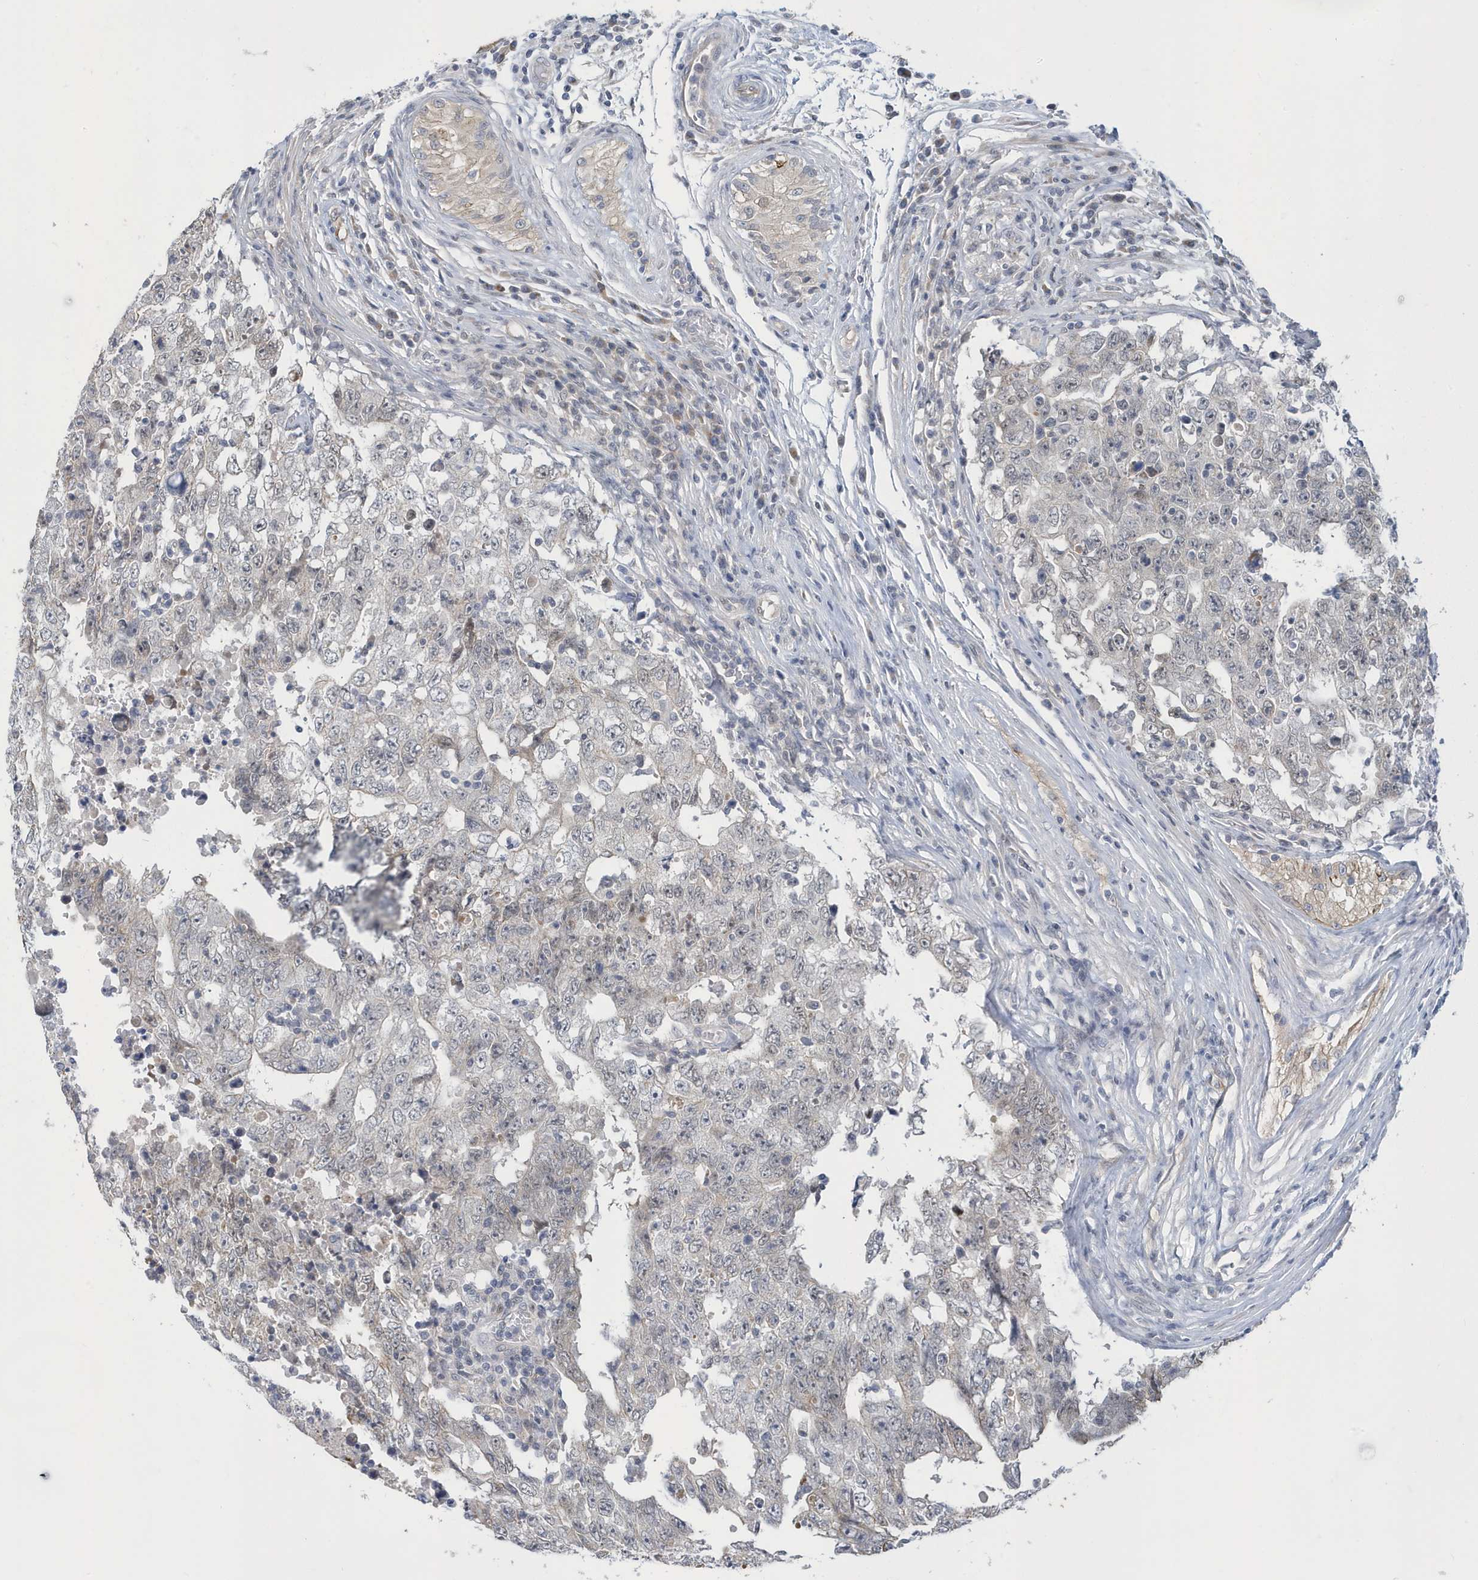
{"staining": {"intensity": "weak", "quantity": "<25%", "location": "cytoplasmic/membranous,nuclear"}, "tissue": "testis cancer", "cell_type": "Tumor cells", "image_type": "cancer", "snomed": [{"axis": "morphology", "description": "Carcinoma, Embryonal, NOS"}, {"axis": "topography", "description": "Testis"}], "caption": "Immunohistochemical staining of human embryonal carcinoma (testis) exhibits no significant positivity in tumor cells.", "gene": "ZNF654", "patient": {"sex": "male", "age": 26}}